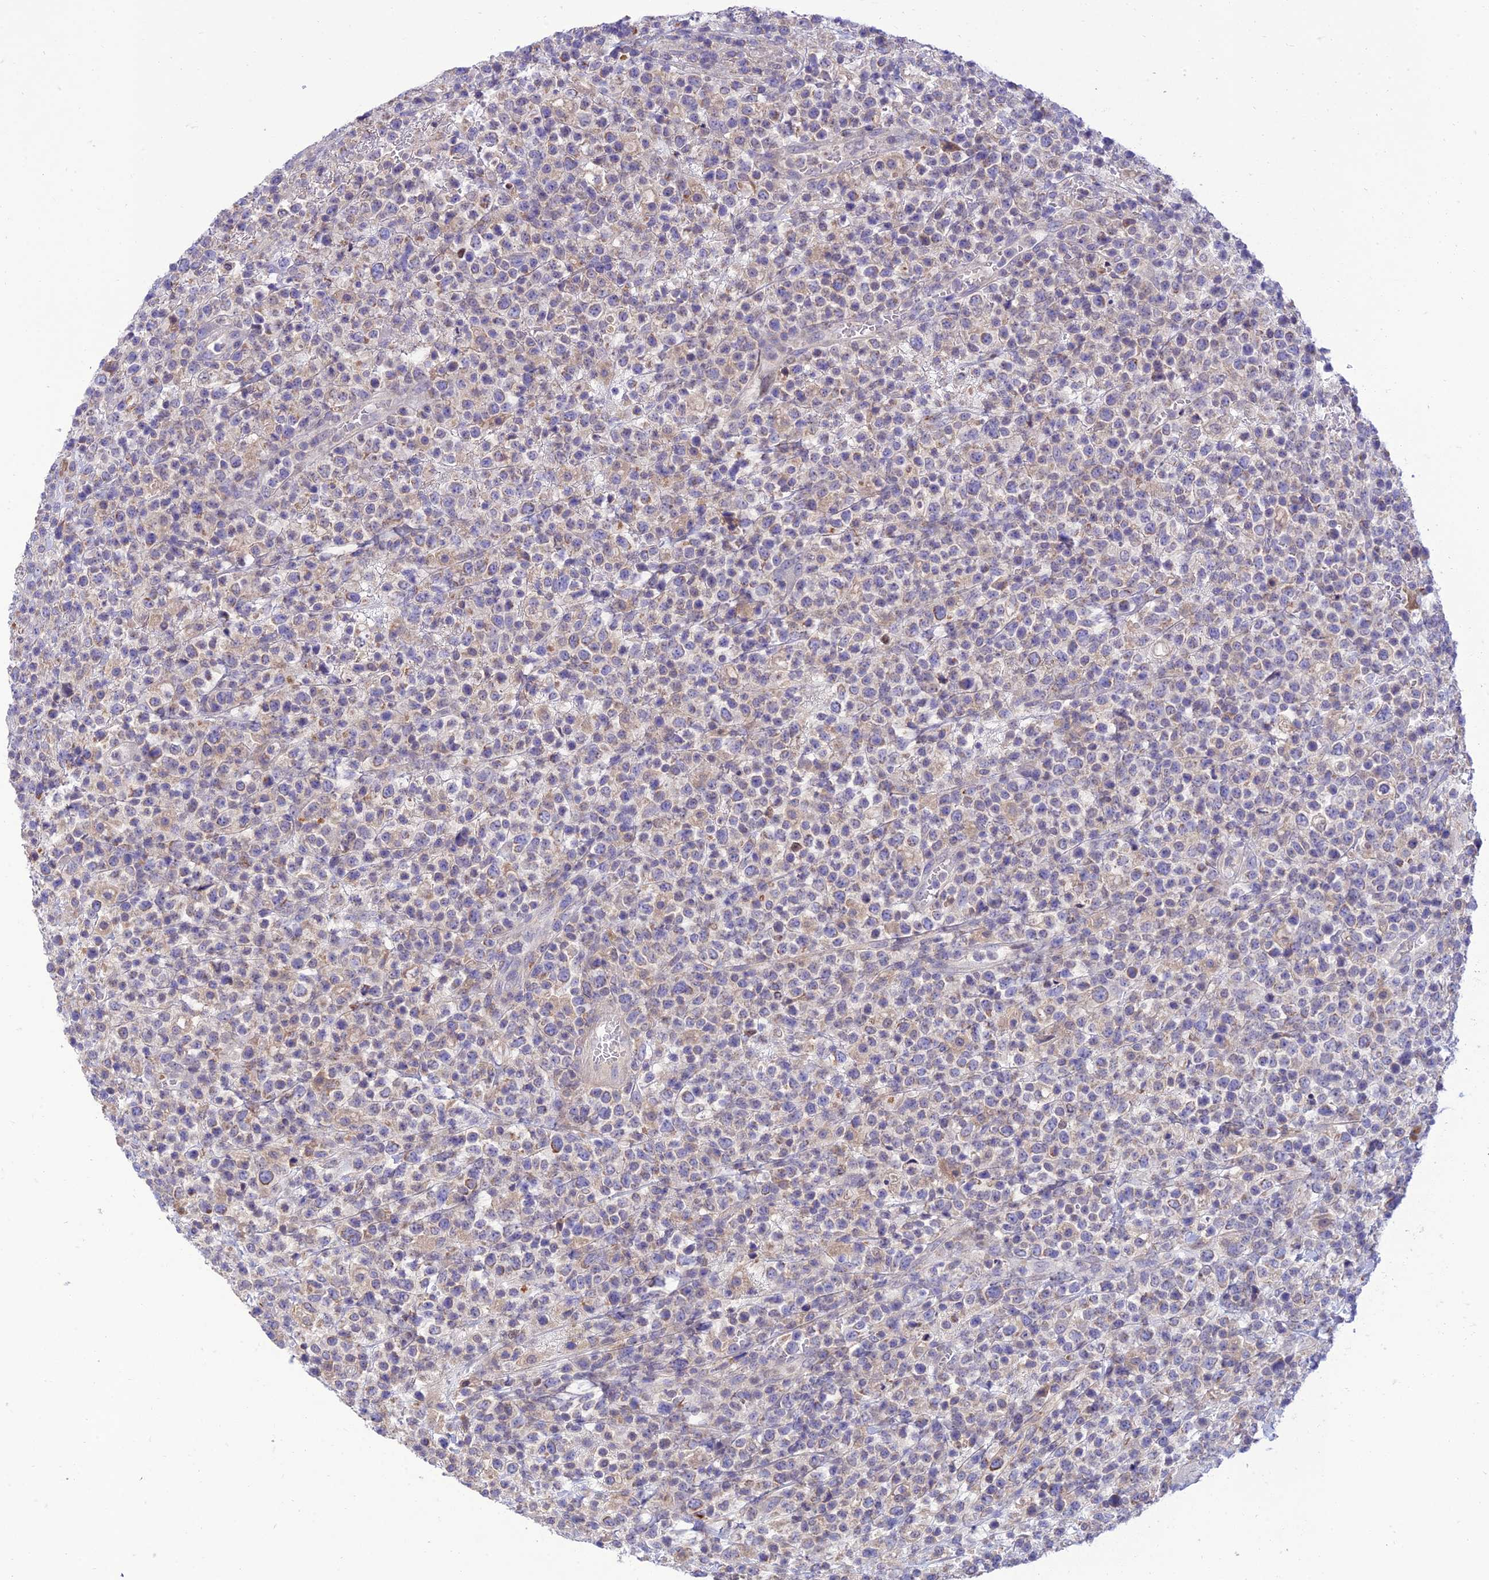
{"staining": {"intensity": "negative", "quantity": "none", "location": "none"}, "tissue": "lymphoma", "cell_type": "Tumor cells", "image_type": "cancer", "snomed": [{"axis": "morphology", "description": "Malignant lymphoma, non-Hodgkin's type, High grade"}, {"axis": "topography", "description": "Colon"}], "caption": "Tumor cells show no significant protein staining in malignant lymphoma, non-Hodgkin's type (high-grade). (DAB (3,3'-diaminobenzidine) immunohistochemistry visualized using brightfield microscopy, high magnification).", "gene": "IRAK3", "patient": {"sex": "female", "age": 53}}